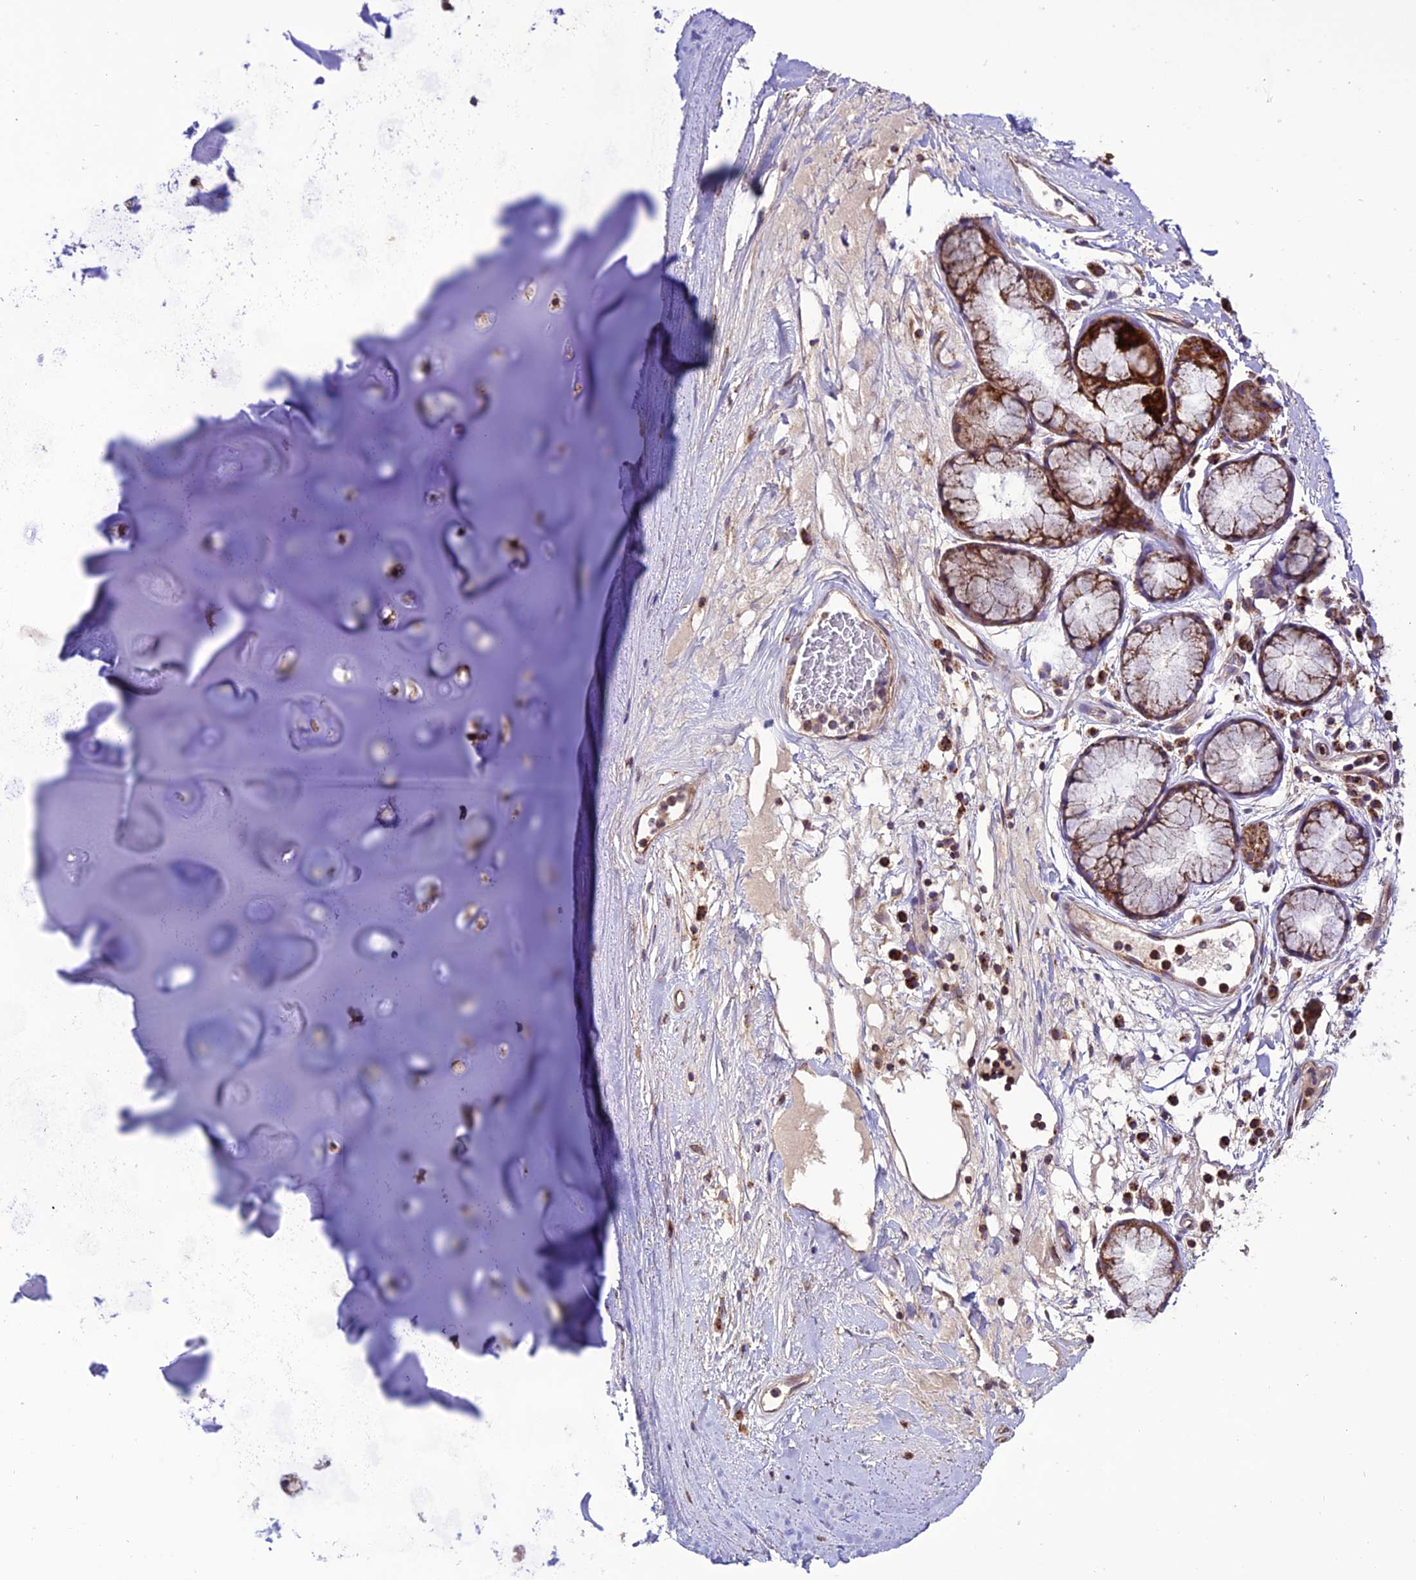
{"staining": {"intensity": "negative", "quantity": "none", "location": "none"}, "tissue": "adipose tissue", "cell_type": "Adipocytes", "image_type": "normal", "snomed": [{"axis": "morphology", "description": "Normal tissue, NOS"}, {"axis": "topography", "description": "Cartilage tissue"}], "caption": "High power microscopy image of an immunohistochemistry histopathology image of normal adipose tissue, revealing no significant positivity in adipocytes.", "gene": "MRPS9", "patient": {"sex": "female", "age": 63}}